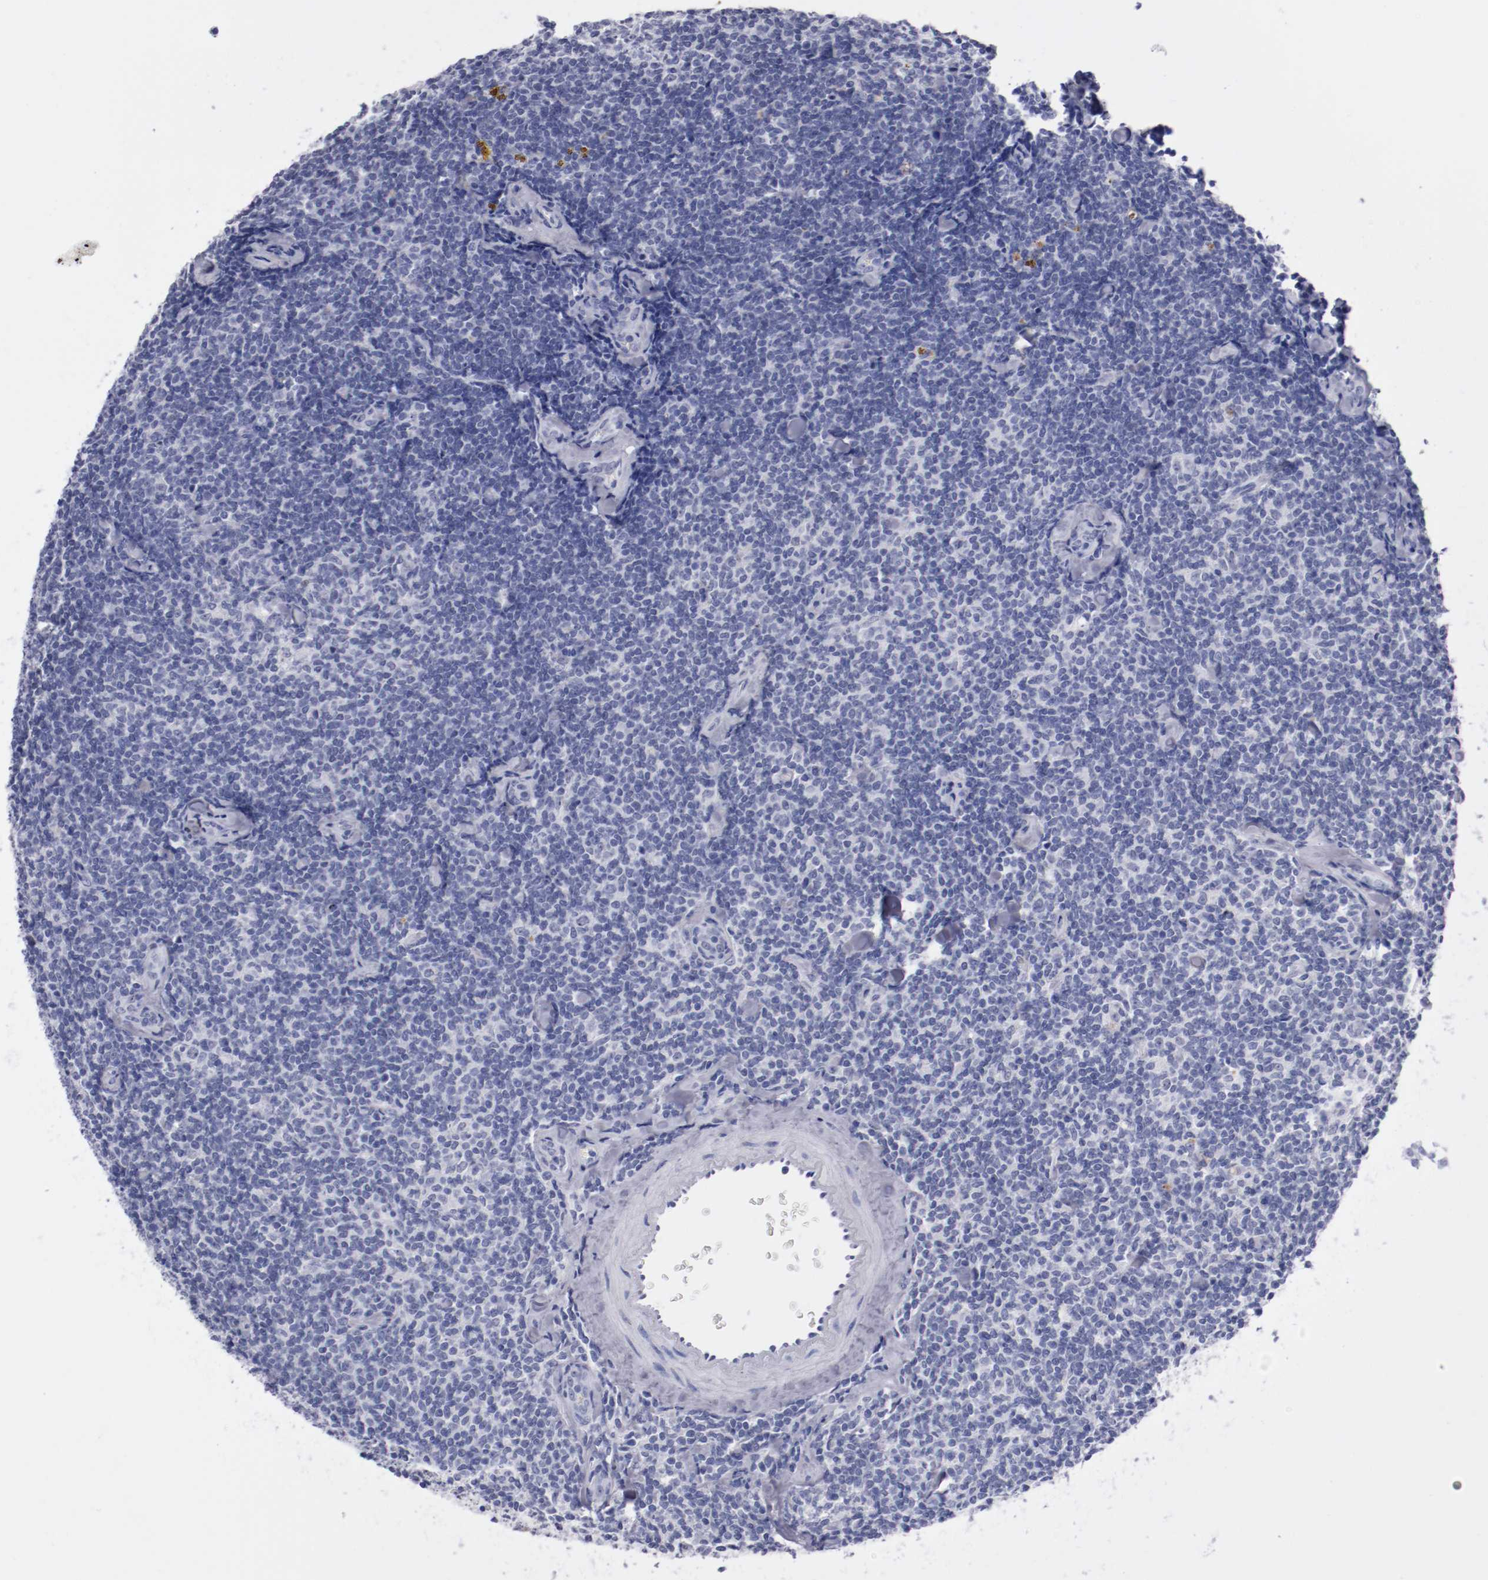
{"staining": {"intensity": "negative", "quantity": "none", "location": "none"}, "tissue": "lymphoma", "cell_type": "Tumor cells", "image_type": "cancer", "snomed": [{"axis": "morphology", "description": "Malignant lymphoma, non-Hodgkin's type, Low grade"}, {"axis": "topography", "description": "Lymph node"}], "caption": "Tumor cells show no significant protein expression in lymphoma.", "gene": "HNF1B", "patient": {"sex": "female", "age": 56}}